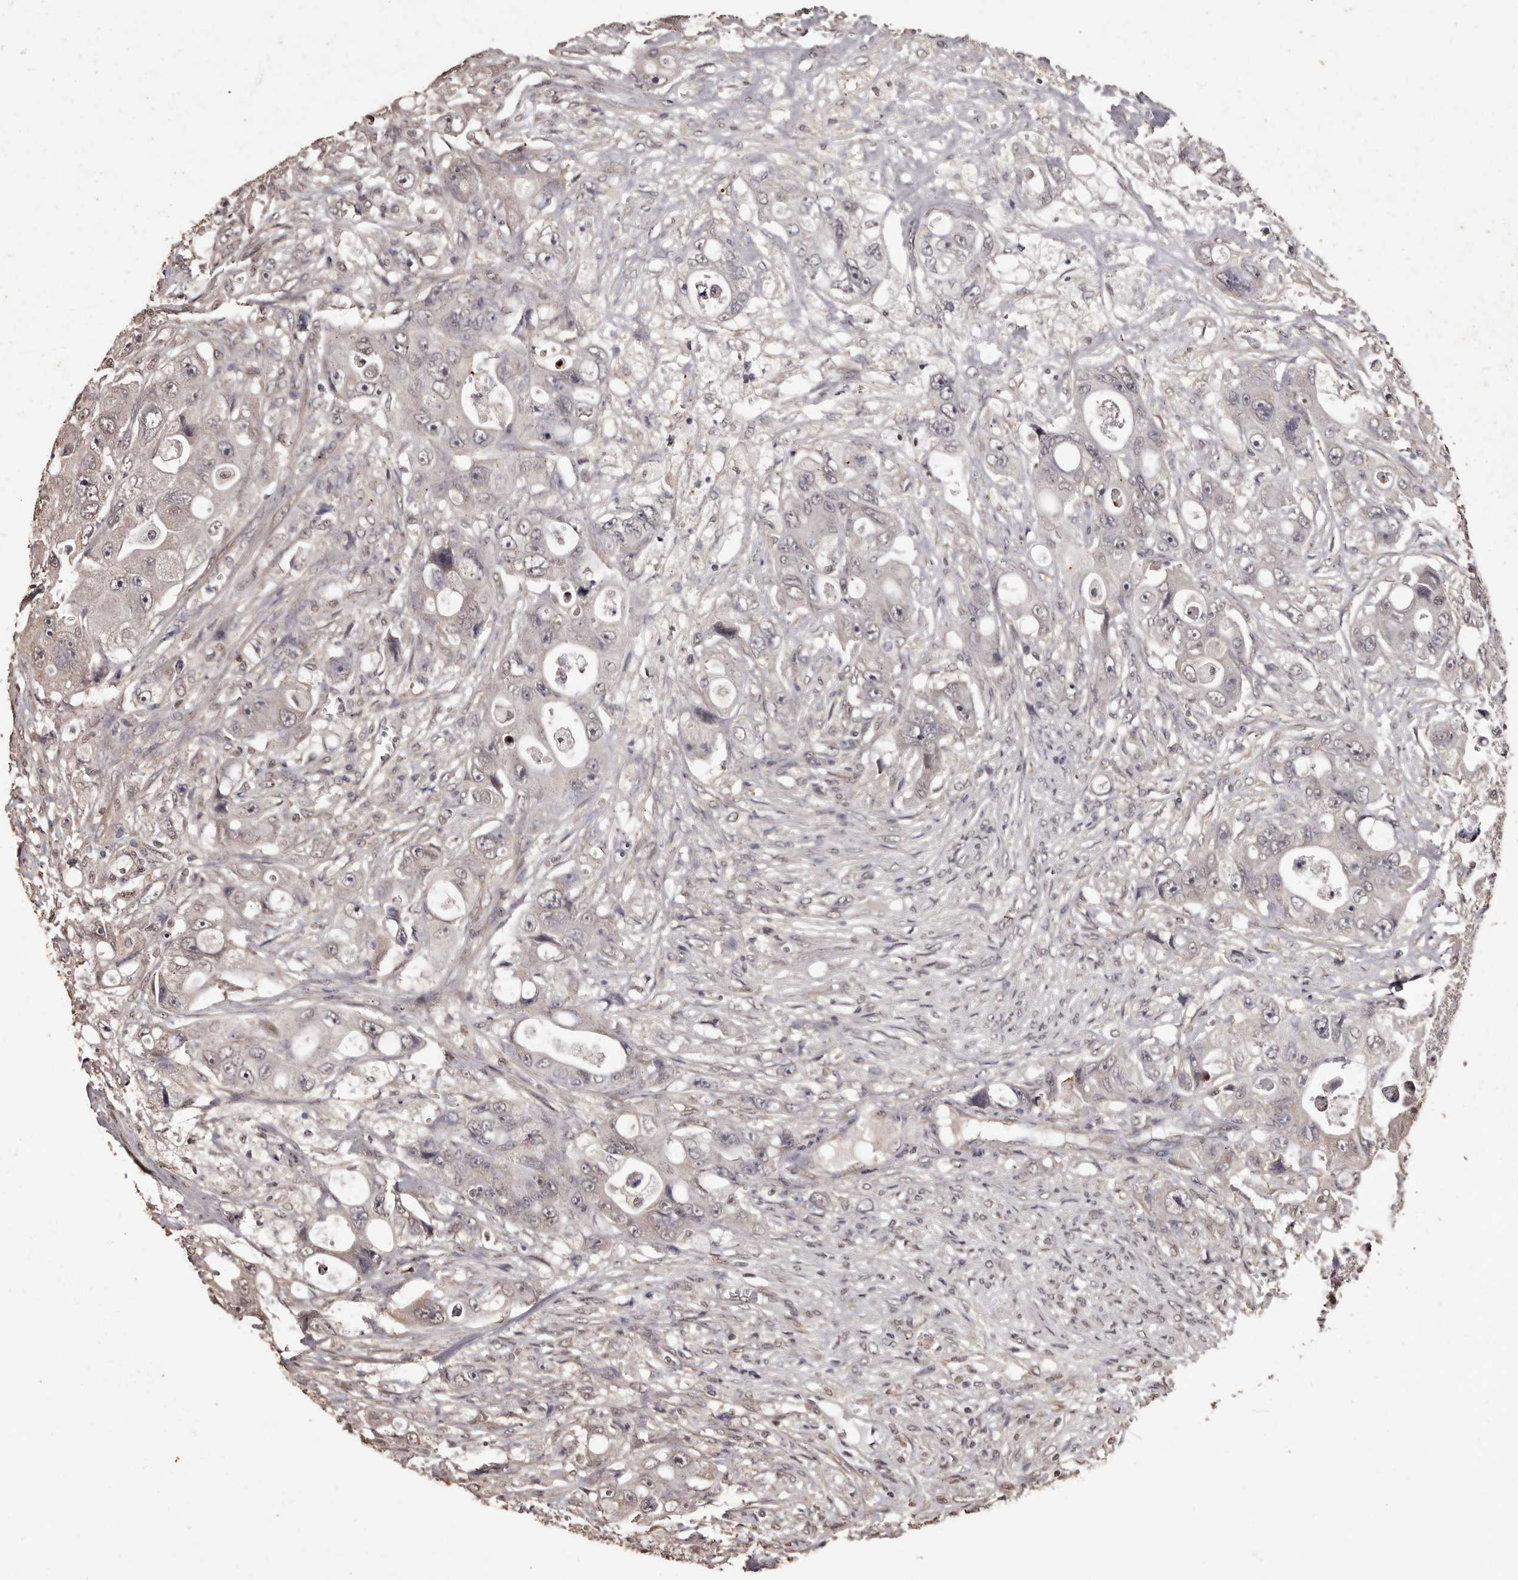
{"staining": {"intensity": "negative", "quantity": "none", "location": "none"}, "tissue": "colorectal cancer", "cell_type": "Tumor cells", "image_type": "cancer", "snomed": [{"axis": "morphology", "description": "Adenocarcinoma, NOS"}, {"axis": "topography", "description": "Colon"}], "caption": "Protein analysis of colorectal adenocarcinoma demonstrates no significant positivity in tumor cells. The staining was performed using DAB to visualize the protein expression in brown, while the nuclei were stained in blue with hematoxylin (Magnification: 20x).", "gene": "NAV1", "patient": {"sex": "female", "age": 46}}